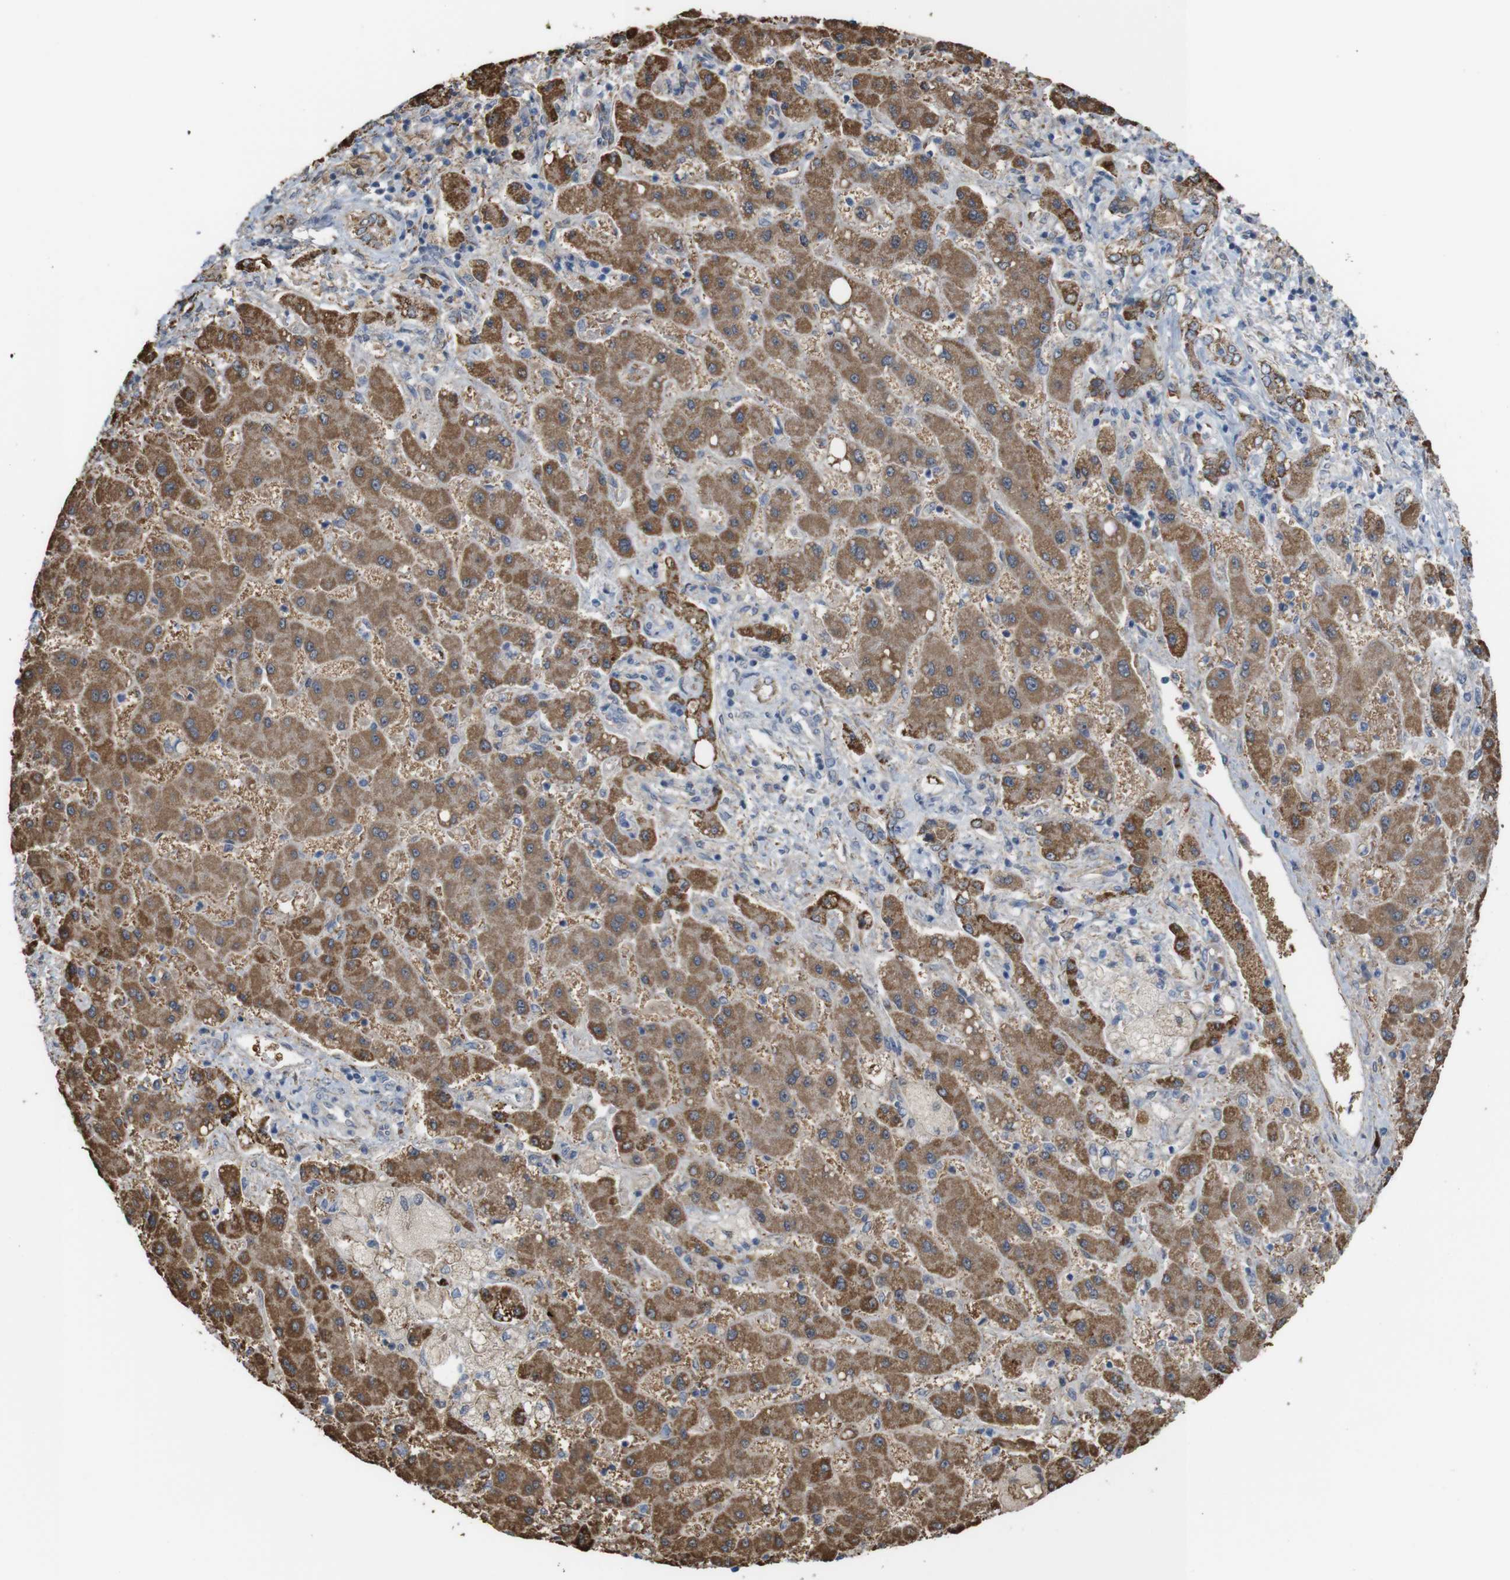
{"staining": {"intensity": "moderate", "quantity": ">75%", "location": "cytoplasmic/membranous"}, "tissue": "liver cancer", "cell_type": "Tumor cells", "image_type": "cancer", "snomed": [{"axis": "morphology", "description": "Cholangiocarcinoma"}, {"axis": "topography", "description": "Liver"}], "caption": "Moderate cytoplasmic/membranous protein expression is appreciated in approximately >75% of tumor cells in liver cholangiocarcinoma. (Brightfield microscopy of DAB IHC at high magnification).", "gene": "PTPRR", "patient": {"sex": "male", "age": 50}}